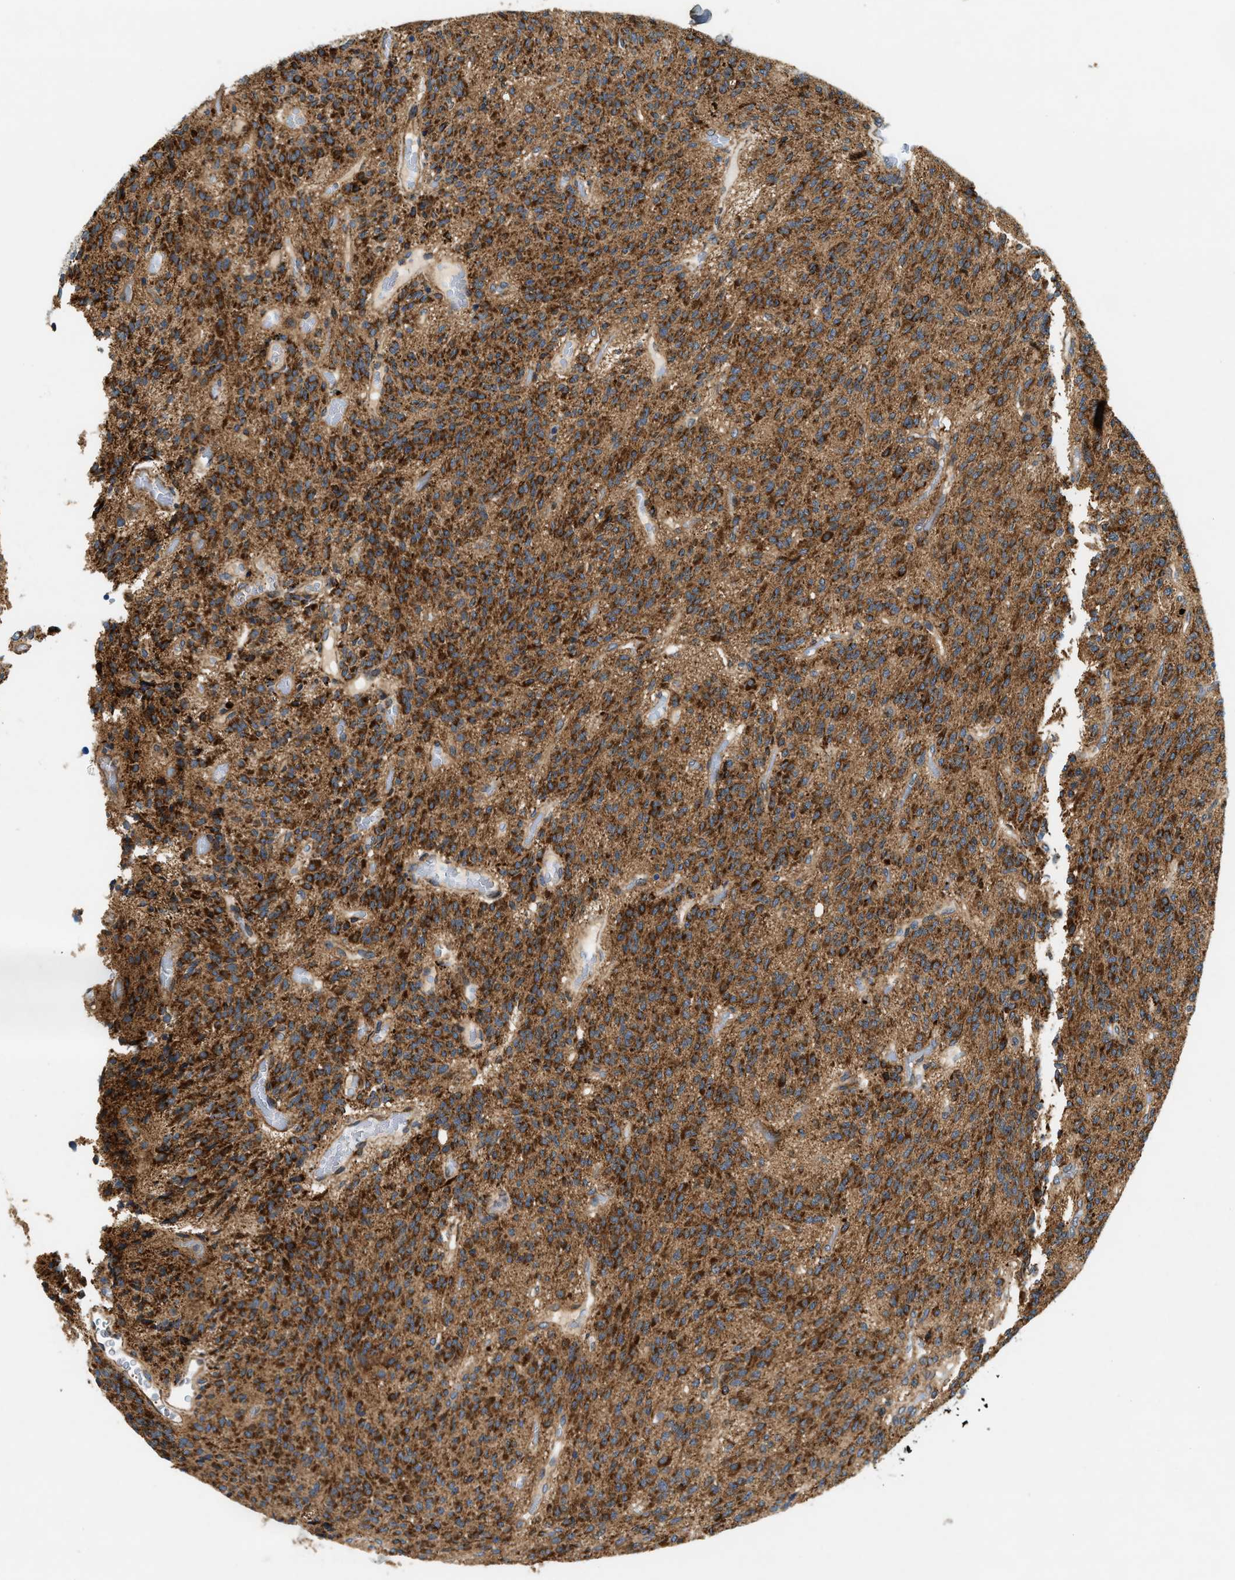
{"staining": {"intensity": "strong", "quantity": "25%-75%", "location": "cytoplasmic/membranous"}, "tissue": "glioma", "cell_type": "Tumor cells", "image_type": "cancer", "snomed": [{"axis": "morphology", "description": "Glioma, malignant, High grade"}, {"axis": "topography", "description": "Brain"}], "caption": "A brown stain labels strong cytoplasmic/membranous positivity of a protein in human glioma tumor cells. The staining was performed using DAB to visualize the protein expression in brown, while the nuclei were stained in blue with hematoxylin (Magnification: 20x).", "gene": "DUSP10", "patient": {"sex": "male", "age": 34}}